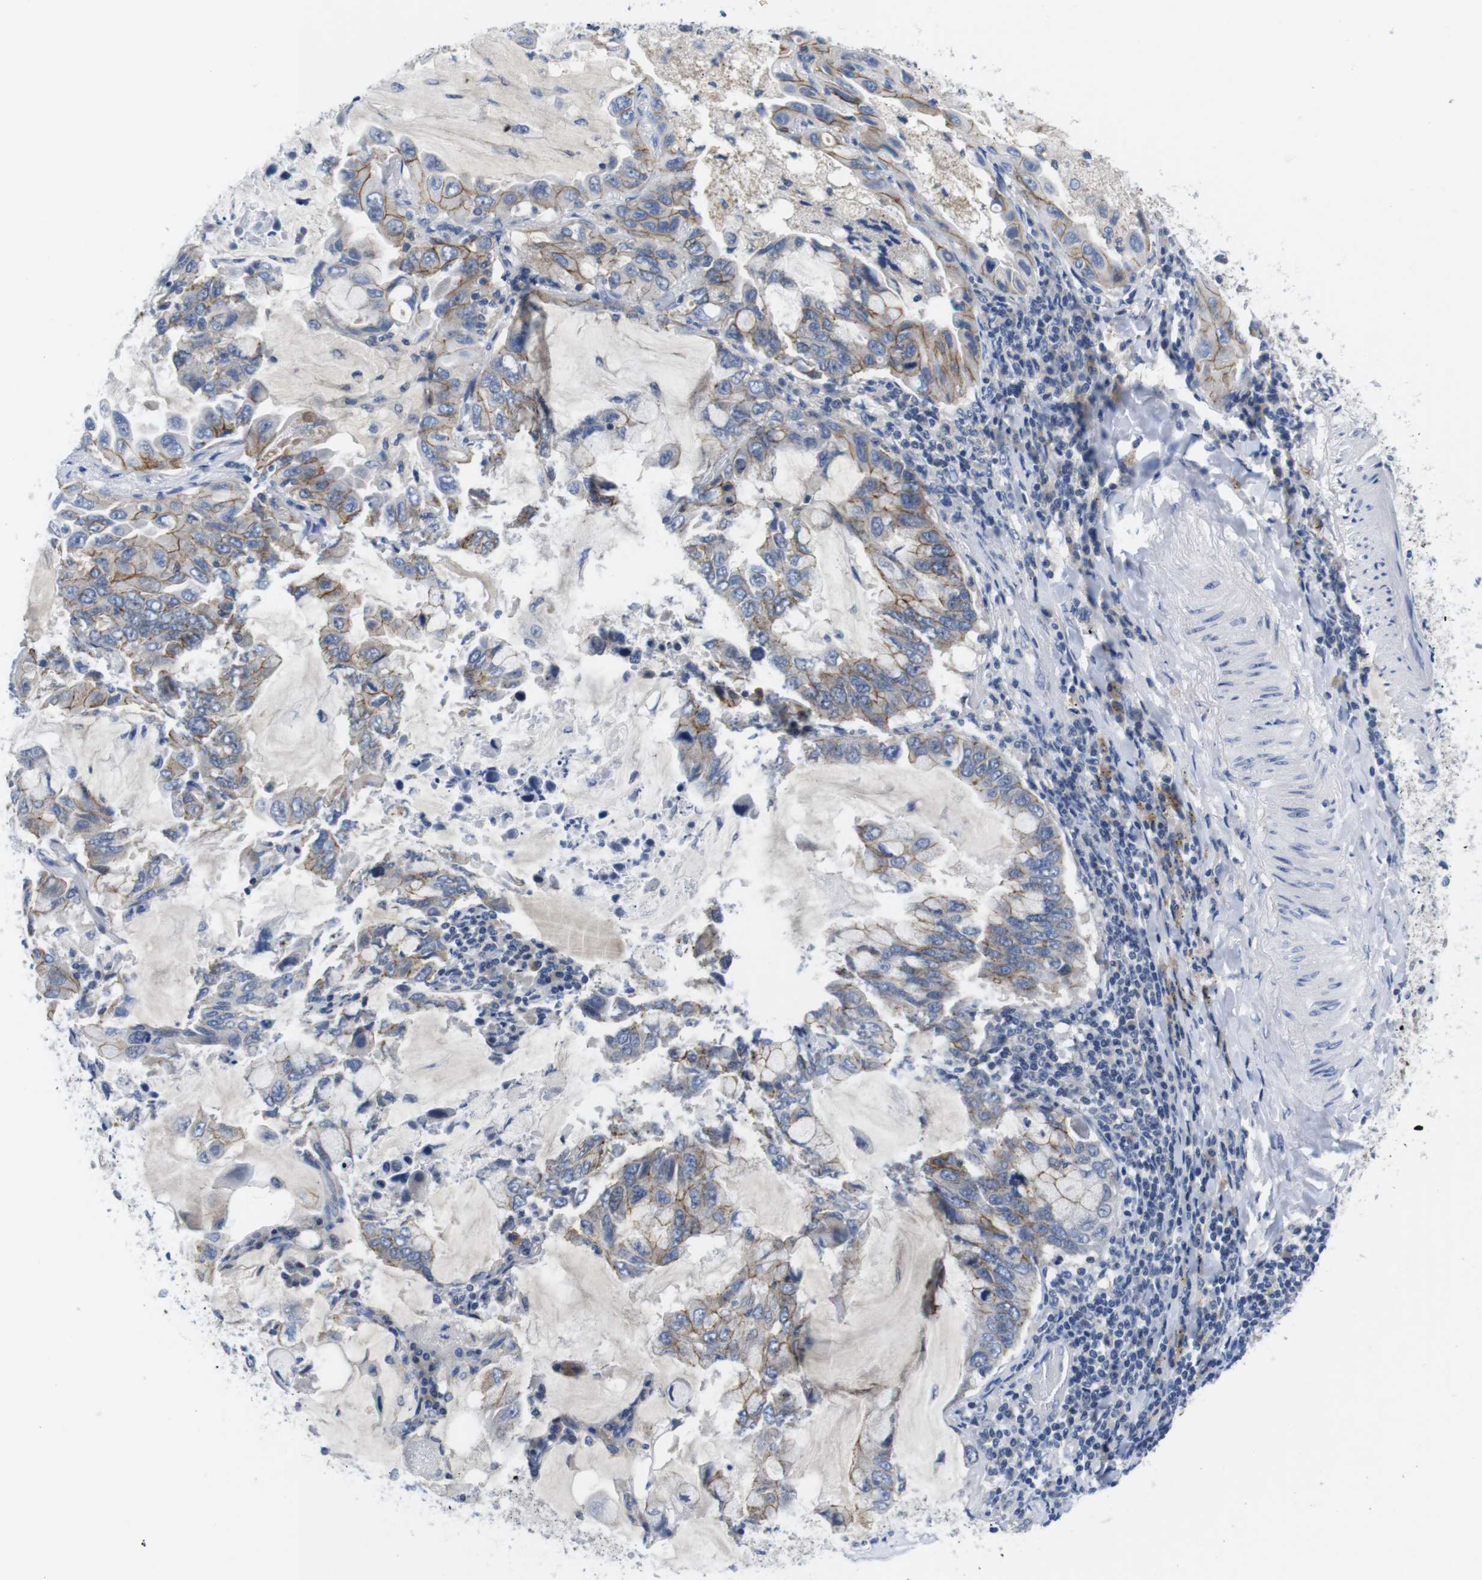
{"staining": {"intensity": "moderate", "quantity": "25%-75%", "location": "cytoplasmic/membranous"}, "tissue": "lung cancer", "cell_type": "Tumor cells", "image_type": "cancer", "snomed": [{"axis": "morphology", "description": "Adenocarcinoma, NOS"}, {"axis": "topography", "description": "Lung"}], "caption": "Protein staining of lung adenocarcinoma tissue shows moderate cytoplasmic/membranous positivity in about 25%-75% of tumor cells.", "gene": "SCRIB", "patient": {"sex": "male", "age": 64}}